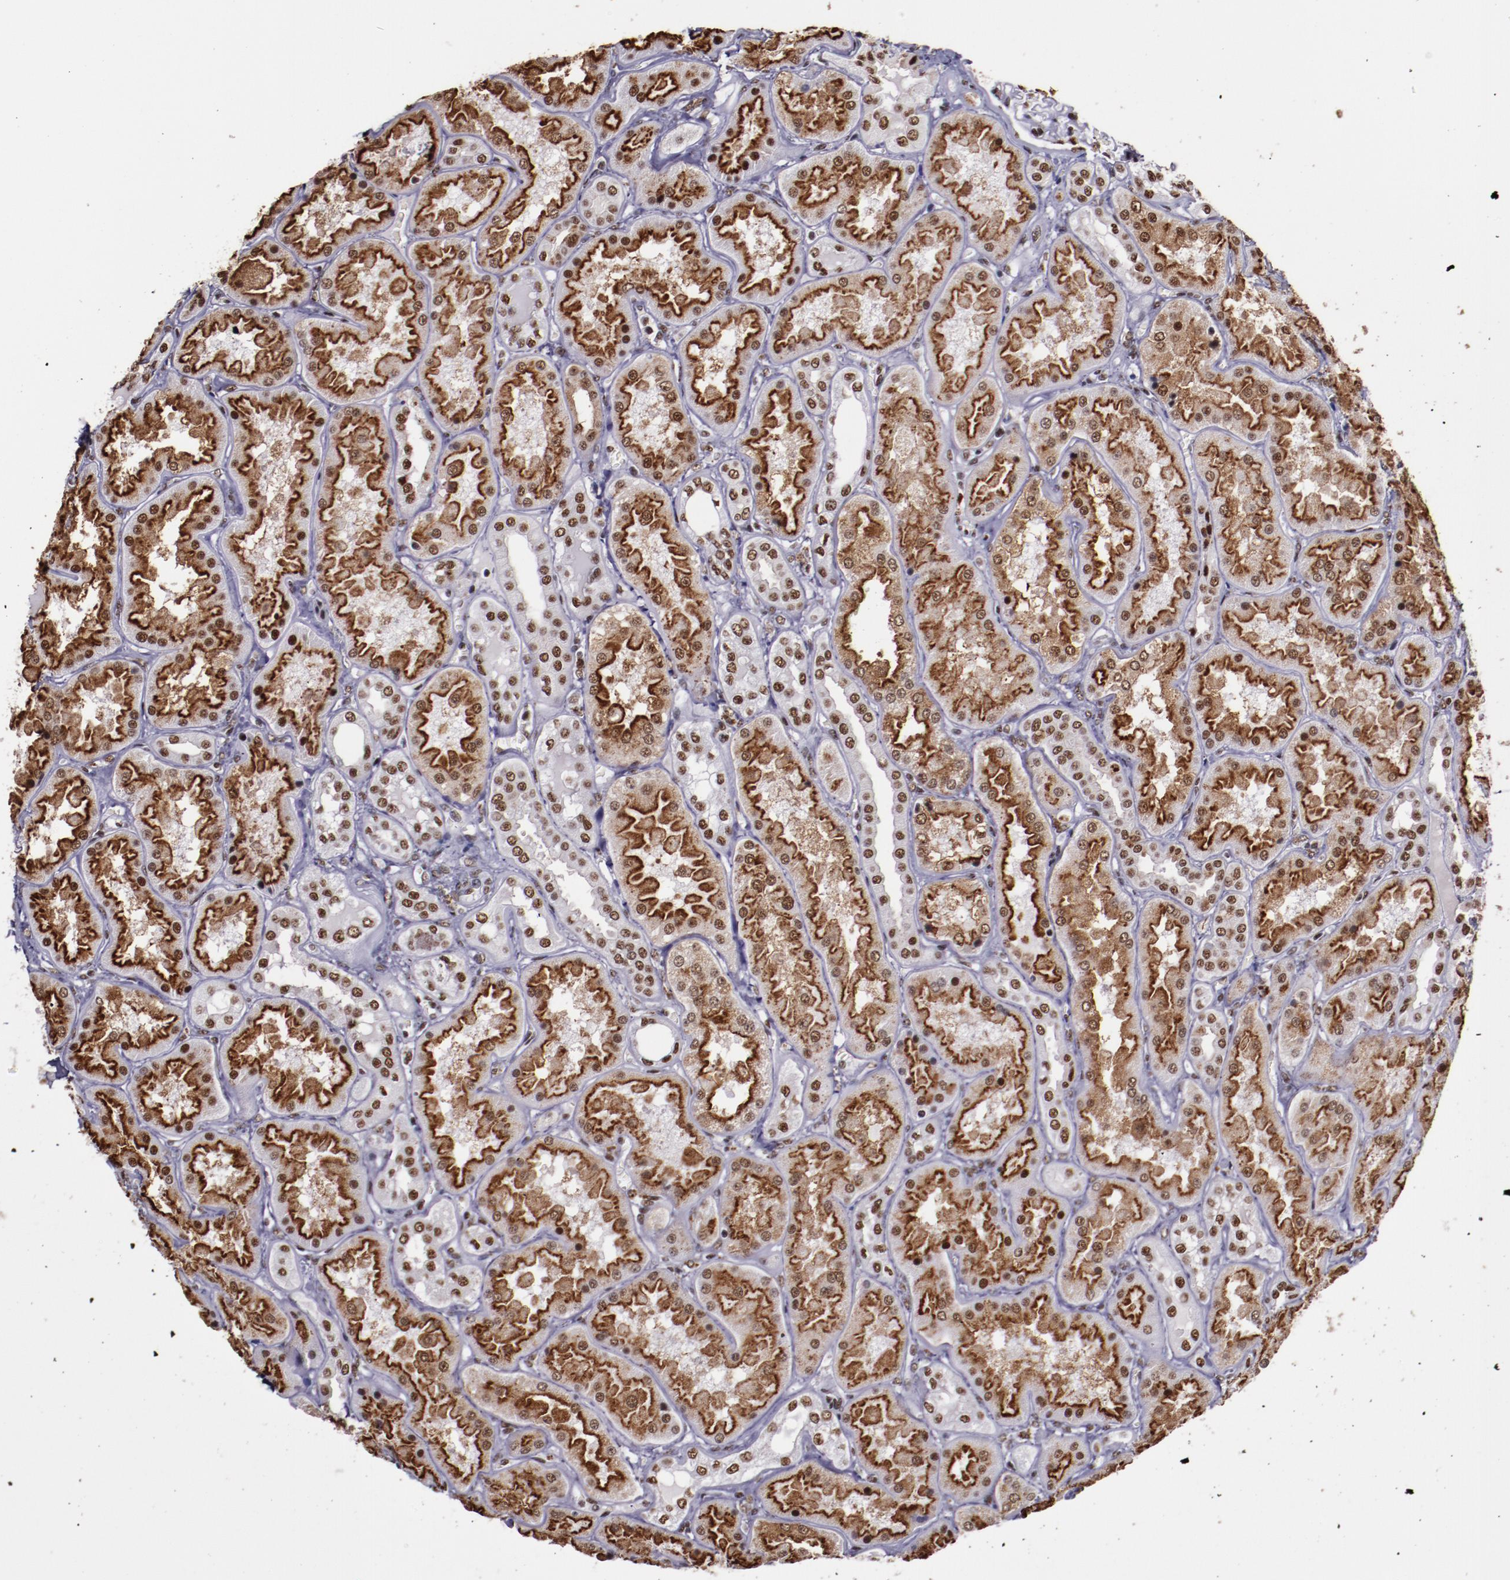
{"staining": {"intensity": "strong", "quantity": "25%-75%", "location": "nuclear"}, "tissue": "kidney", "cell_type": "Cells in glomeruli", "image_type": "normal", "snomed": [{"axis": "morphology", "description": "Normal tissue, NOS"}, {"axis": "topography", "description": "Kidney"}], "caption": "A high amount of strong nuclear expression is appreciated in about 25%-75% of cells in glomeruli in normal kidney. Immunohistochemistry (ihc) stains the protein of interest in brown and the nuclei are stained blue.", "gene": "PPP4R3A", "patient": {"sex": "female", "age": 56}}